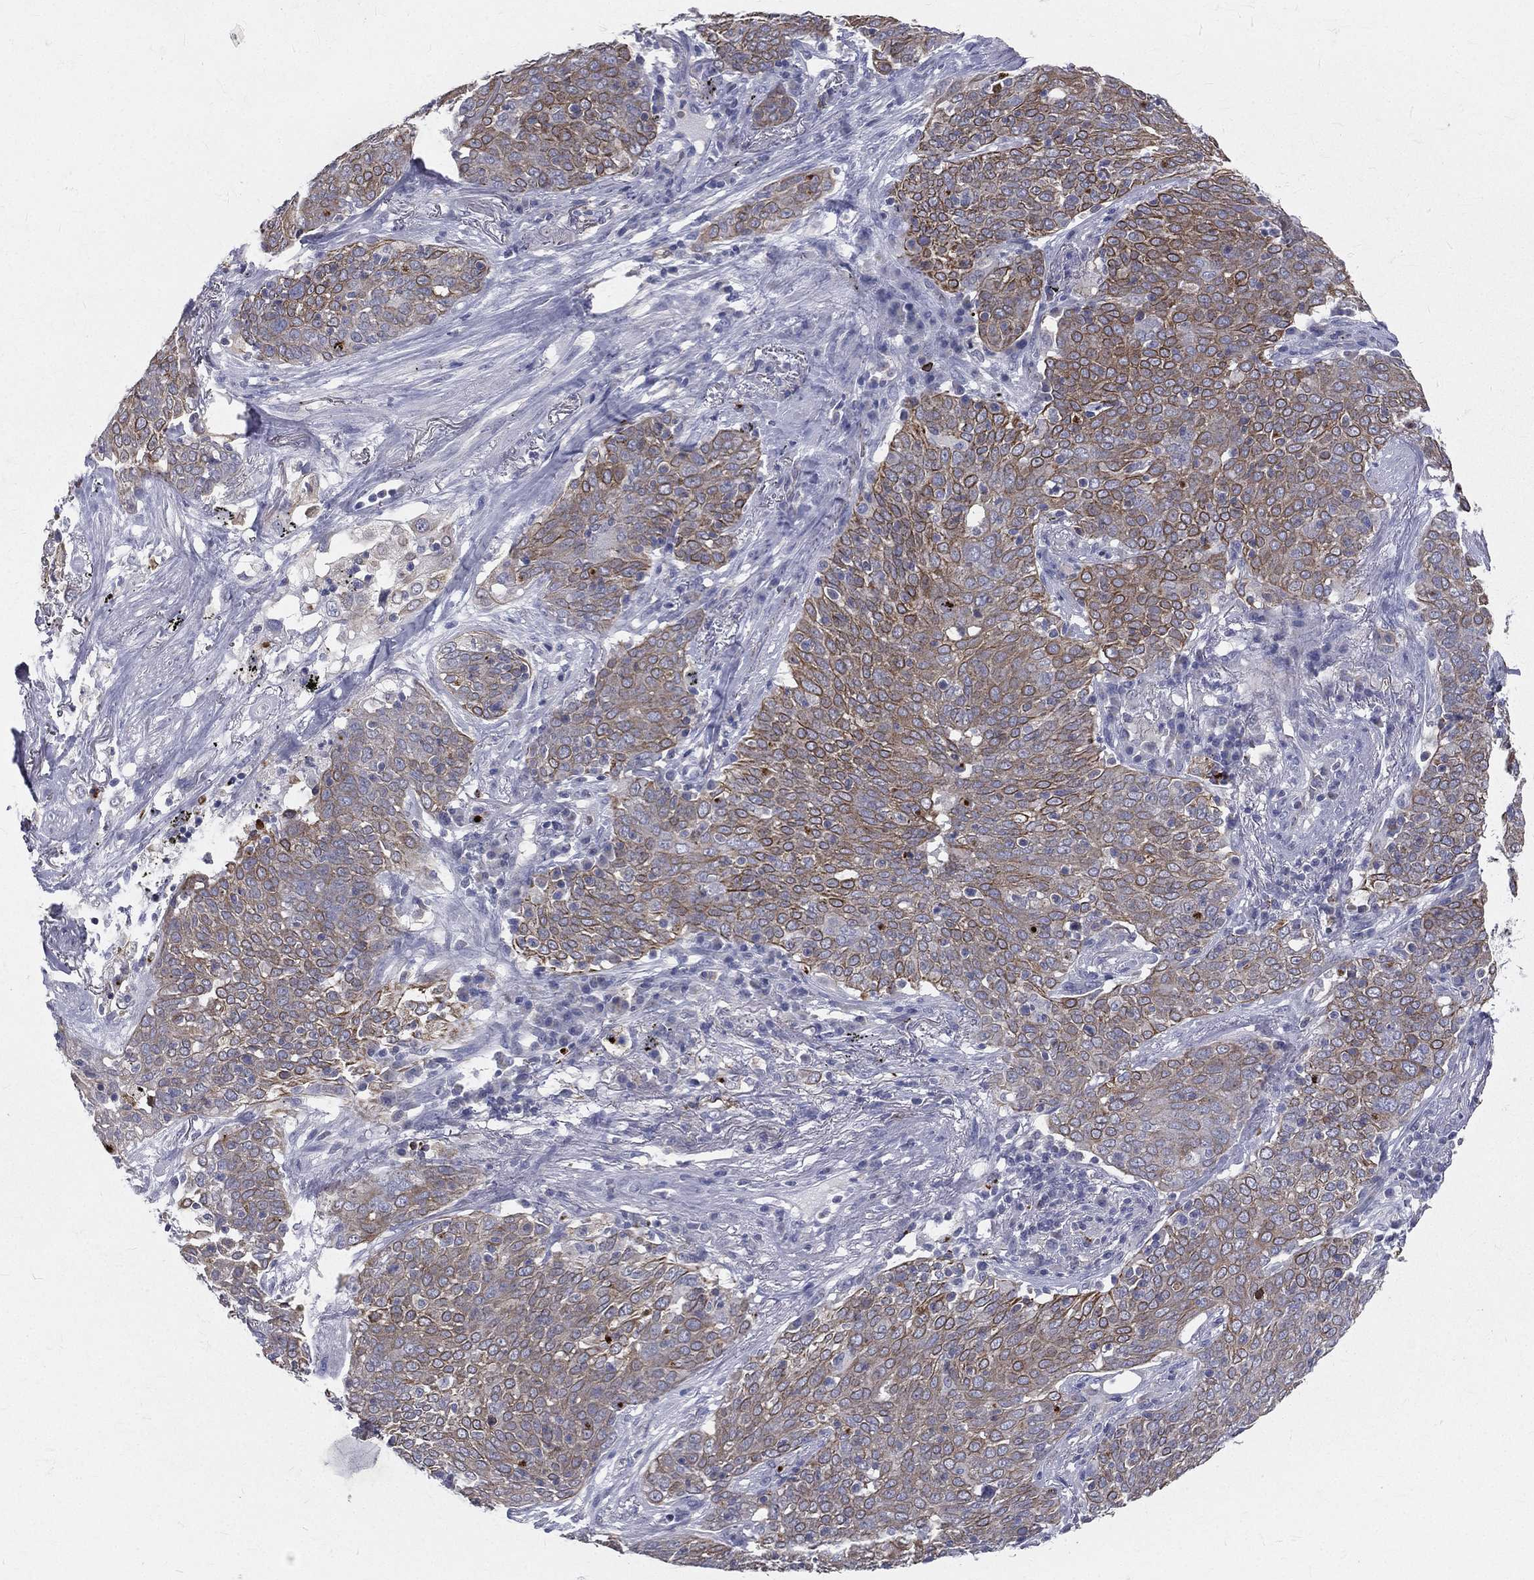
{"staining": {"intensity": "moderate", "quantity": "<25%", "location": "cytoplasmic/membranous"}, "tissue": "lung cancer", "cell_type": "Tumor cells", "image_type": "cancer", "snomed": [{"axis": "morphology", "description": "Squamous cell carcinoma, NOS"}, {"axis": "topography", "description": "Lung"}], "caption": "Protein positivity by IHC displays moderate cytoplasmic/membranous positivity in about <25% of tumor cells in lung cancer.", "gene": "CTSW", "patient": {"sex": "male", "age": 82}}